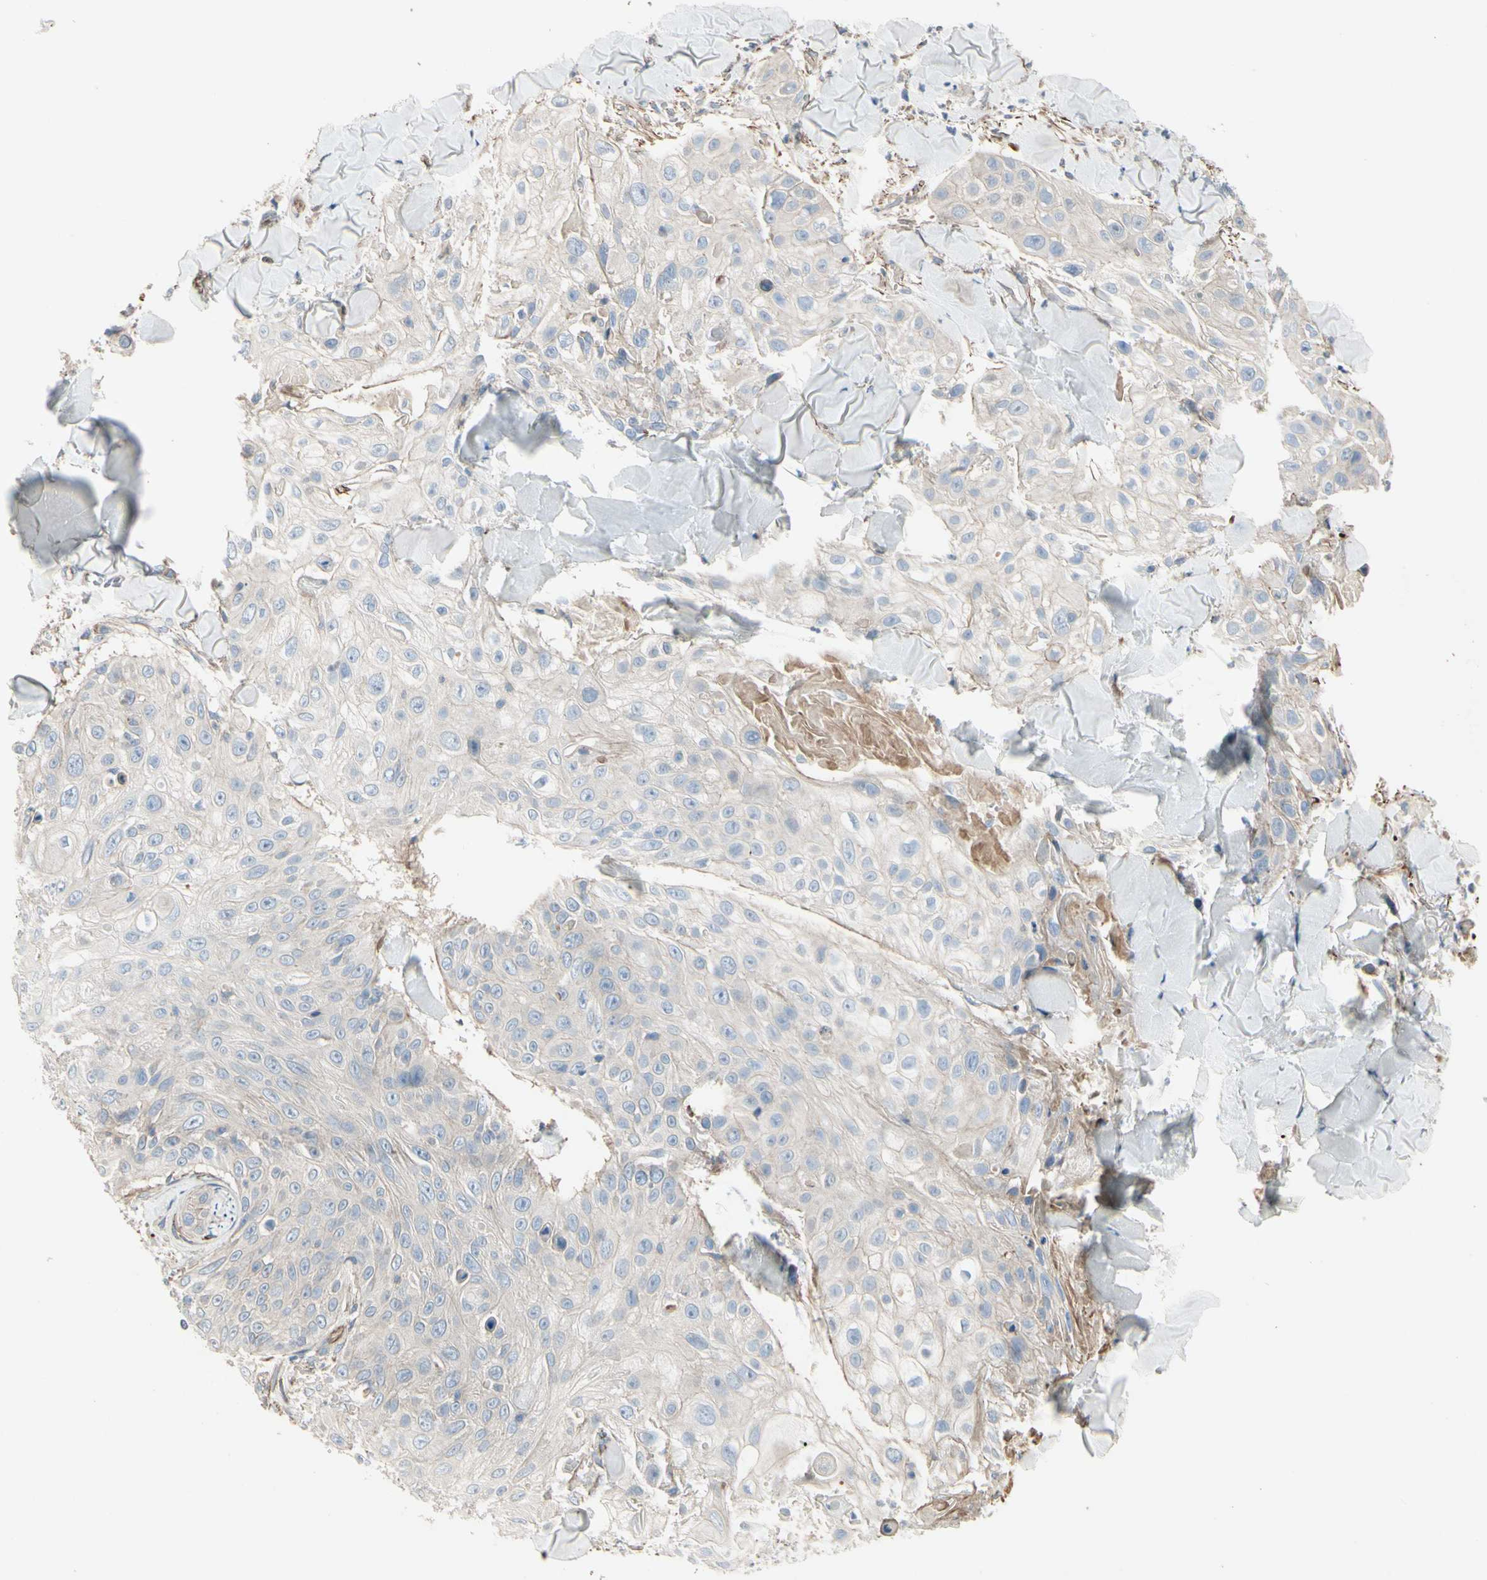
{"staining": {"intensity": "negative", "quantity": "none", "location": "none"}, "tissue": "skin cancer", "cell_type": "Tumor cells", "image_type": "cancer", "snomed": [{"axis": "morphology", "description": "Squamous cell carcinoma, NOS"}, {"axis": "topography", "description": "Skin"}], "caption": "High magnification brightfield microscopy of skin squamous cell carcinoma stained with DAB (brown) and counterstained with hematoxylin (blue): tumor cells show no significant staining.", "gene": "TPM1", "patient": {"sex": "male", "age": 86}}